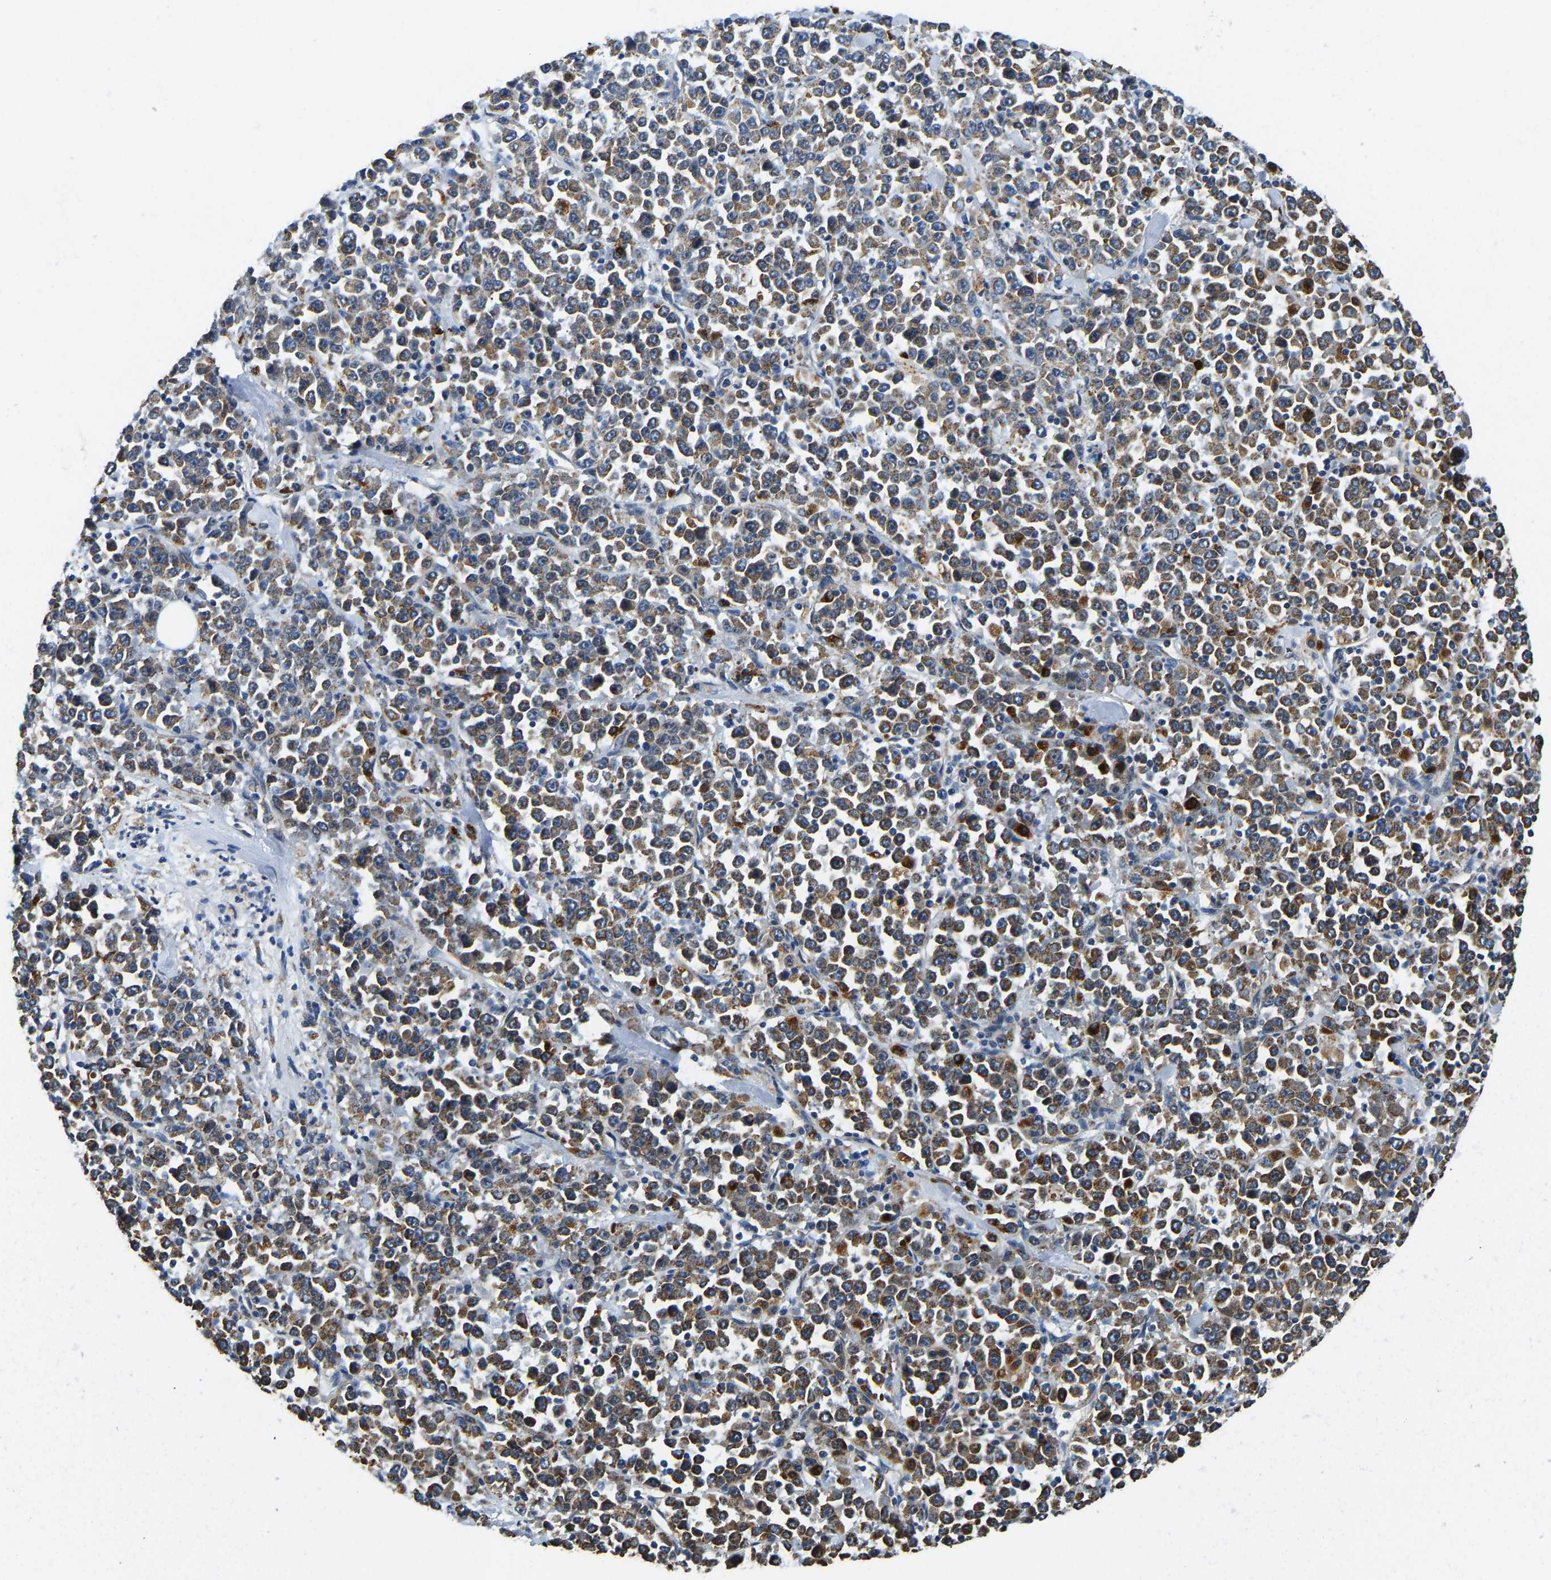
{"staining": {"intensity": "weak", "quantity": ">75%", "location": "cytoplasmic/membranous"}, "tissue": "stomach cancer", "cell_type": "Tumor cells", "image_type": "cancer", "snomed": [{"axis": "morphology", "description": "Normal tissue, NOS"}, {"axis": "morphology", "description": "Adenocarcinoma, NOS"}, {"axis": "topography", "description": "Stomach, upper"}, {"axis": "topography", "description": "Stomach"}], "caption": "Immunohistochemical staining of human stomach cancer demonstrates low levels of weak cytoplasmic/membranous expression in approximately >75% of tumor cells.", "gene": "GIMAP7", "patient": {"sex": "male", "age": 59}}